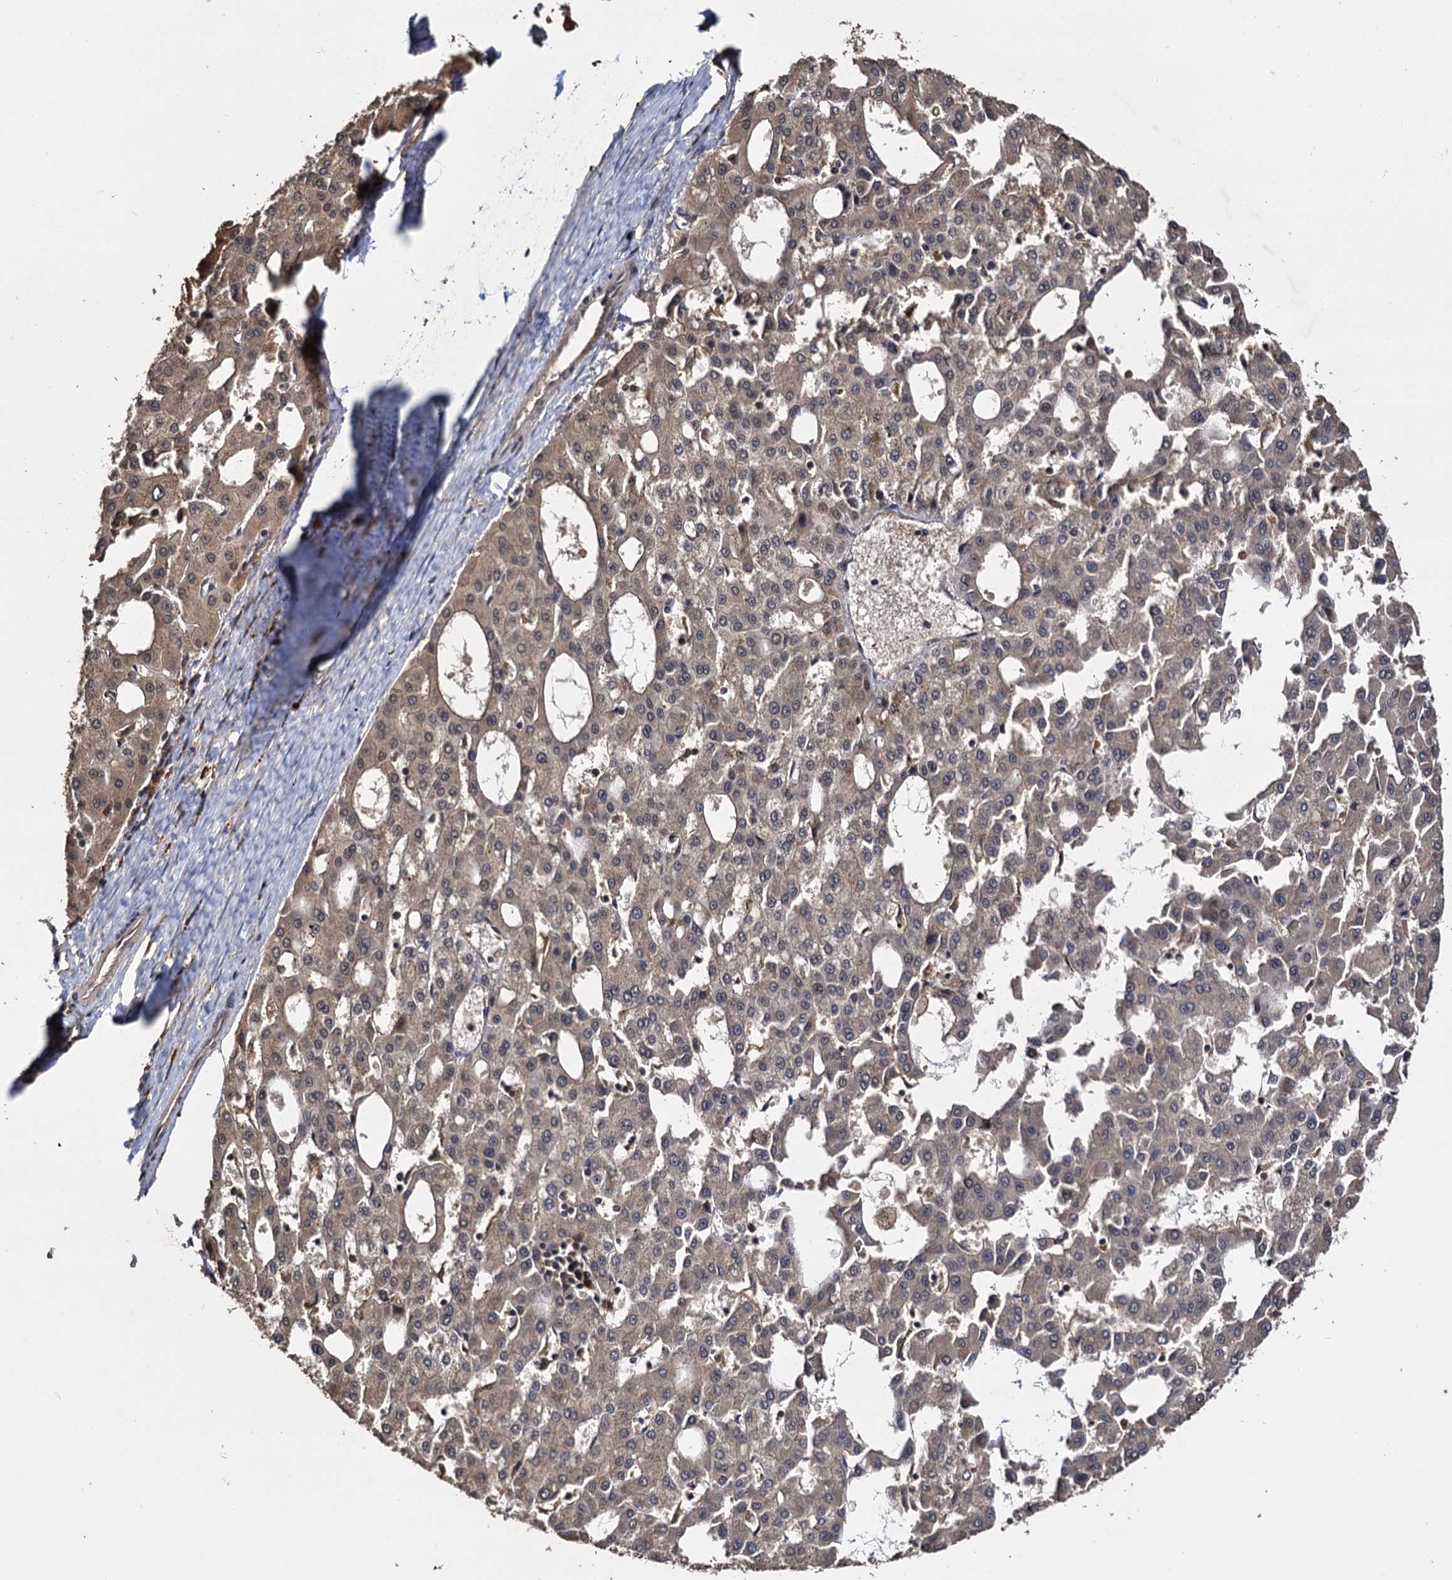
{"staining": {"intensity": "moderate", "quantity": "<25%", "location": "cytoplasmic/membranous"}, "tissue": "liver cancer", "cell_type": "Tumor cells", "image_type": "cancer", "snomed": [{"axis": "morphology", "description": "Carcinoma, Hepatocellular, NOS"}, {"axis": "topography", "description": "Liver"}], "caption": "Protein staining reveals moderate cytoplasmic/membranous staining in approximately <25% of tumor cells in liver hepatocellular carcinoma. Using DAB (brown) and hematoxylin (blue) stains, captured at high magnification using brightfield microscopy.", "gene": "SLC46A3", "patient": {"sex": "male", "age": 47}}